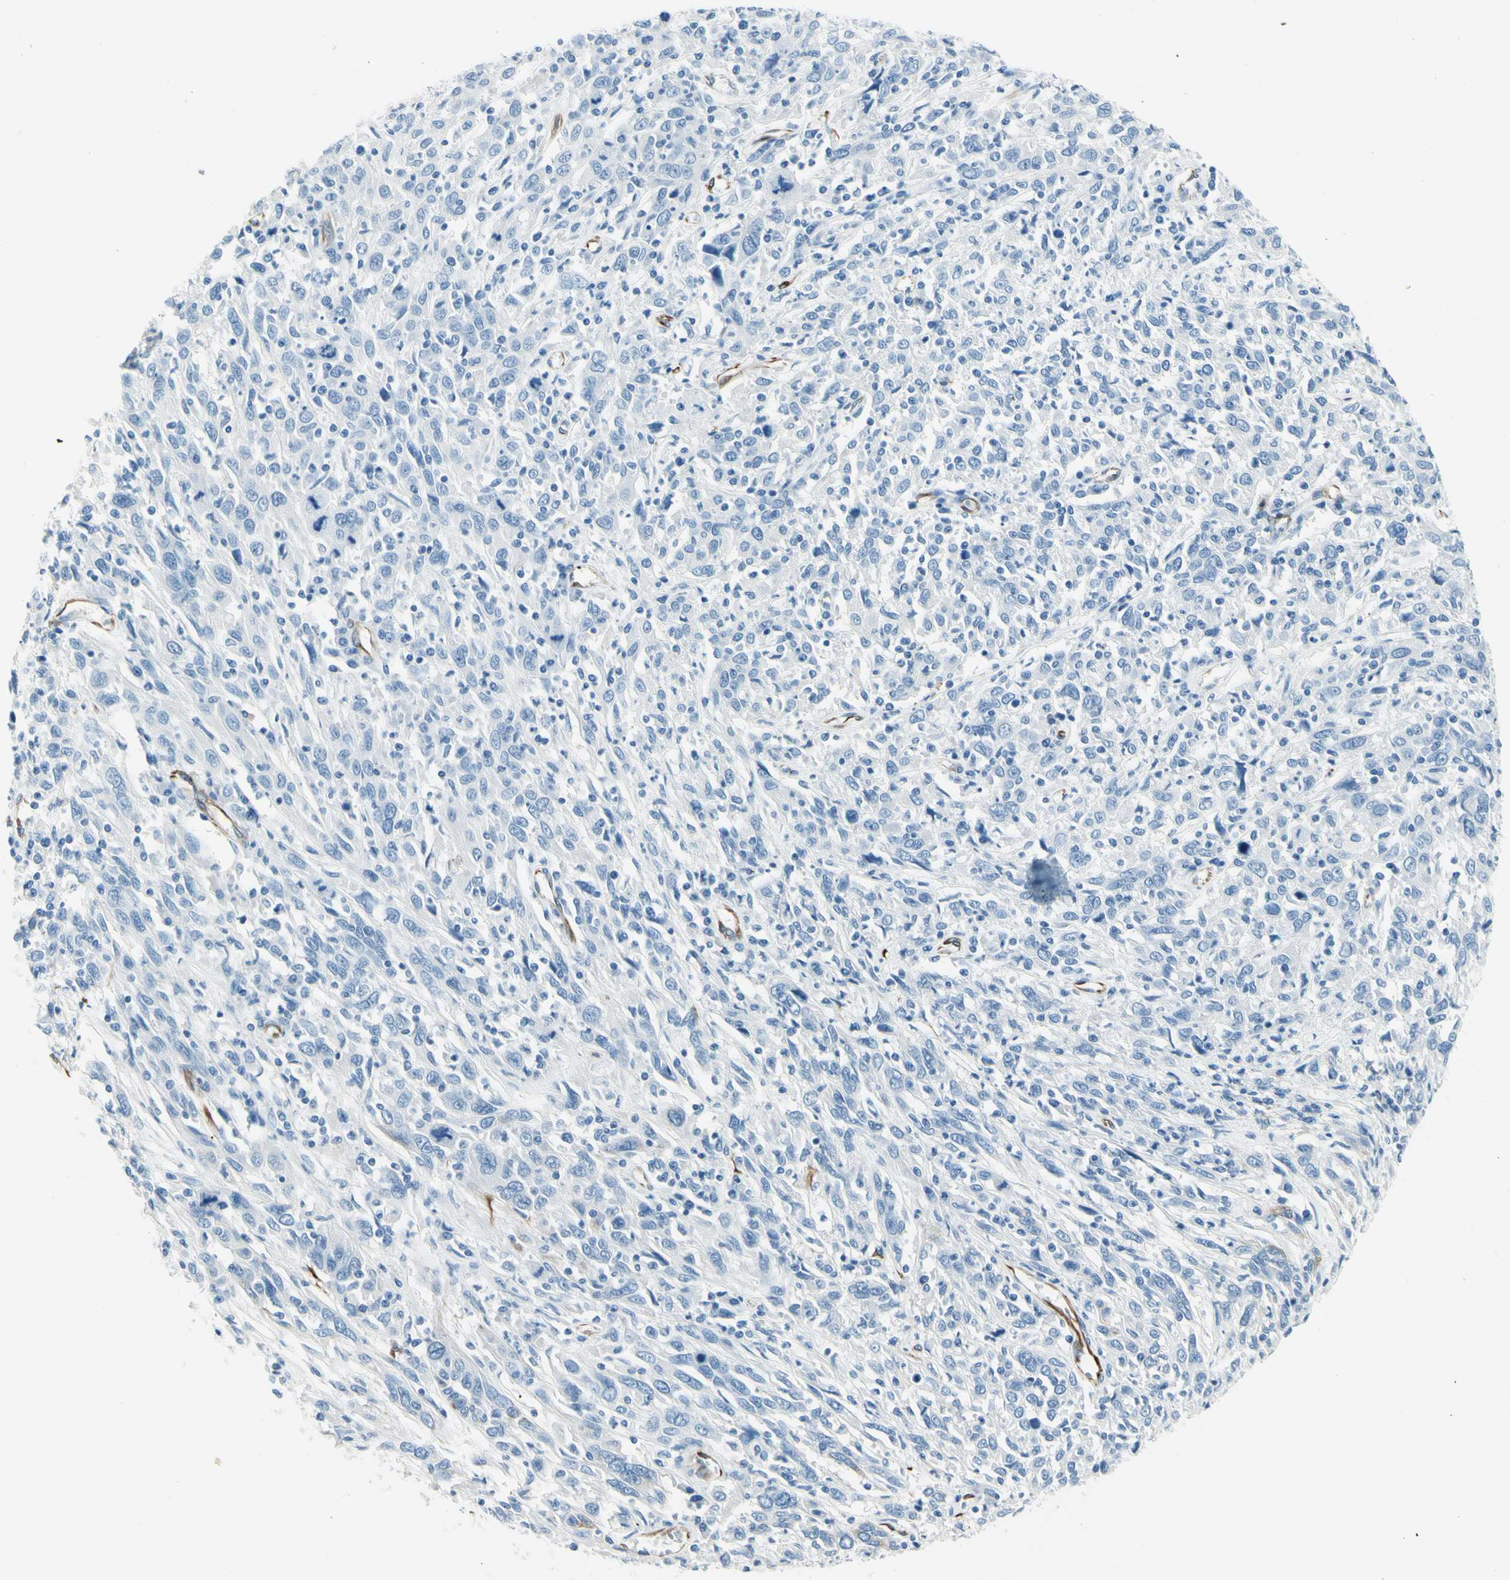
{"staining": {"intensity": "negative", "quantity": "none", "location": "none"}, "tissue": "cervical cancer", "cell_type": "Tumor cells", "image_type": "cancer", "snomed": [{"axis": "morphology", "description": "Squamous cell carcinoma, NOS"}, {"axis": "topography", "description": "Cervix"}], "caption": "Cervical squamous cell carcinoma was stained to show a protein in brown. There is no significant staining in tumor cells. Nuclei are stained in blue.", "gene": "PTH2R", "patient": {"sex": "female", "age": 46}}